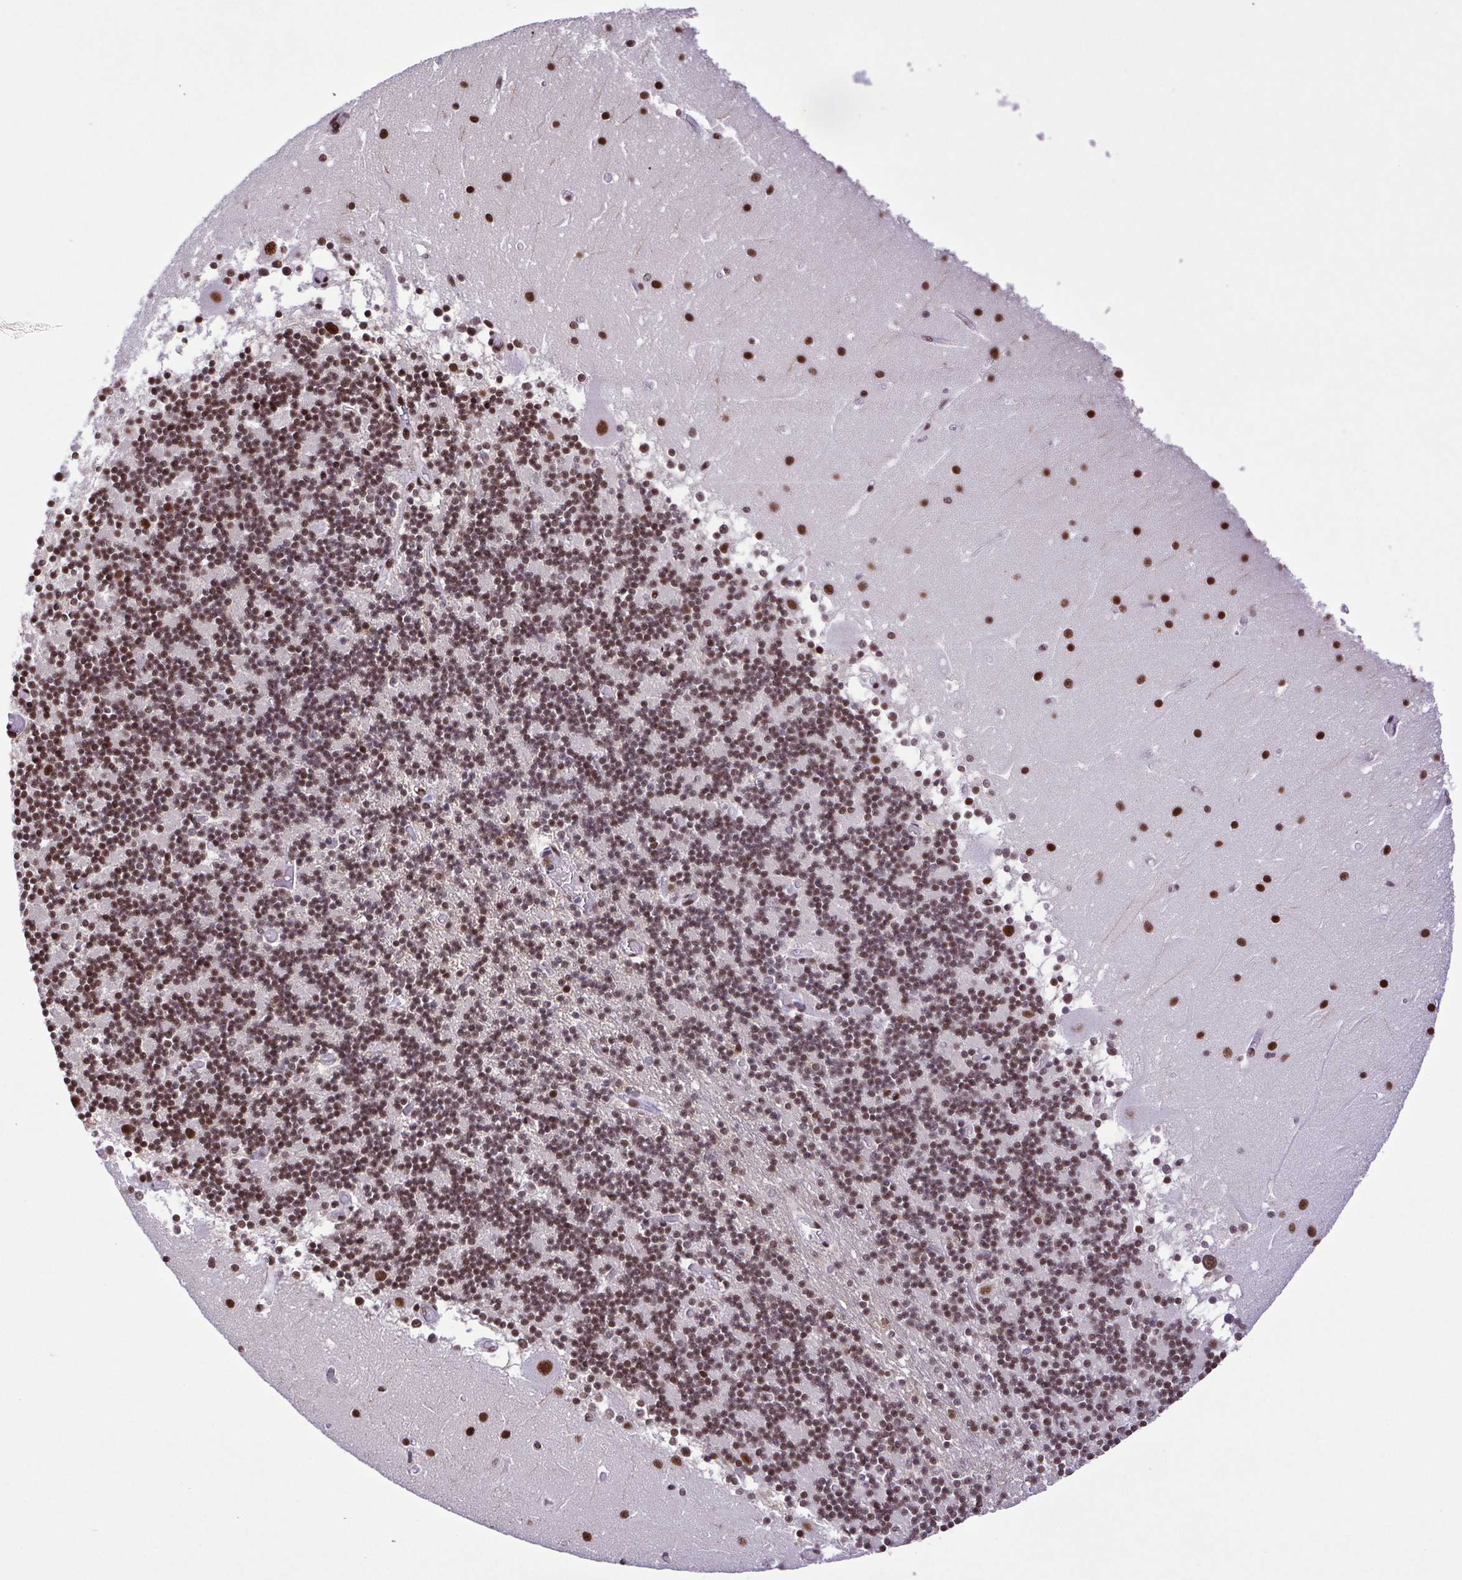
{"staining": {"intensity": "moderate", "quantity": ">75%", "location": "nuclear"}, "tissue": "cerebellum", "cell_type": "Cells in granular layer", "image_type": "normal", "snomed": [{"axis": "morphology", "description": "Normal tissue, NOS"}, {"axis": "topography", "description": "Cerebellum"}], "caption": "This is an image of immunohistochemistry staining of benign cerebellum, which shows moderate expression in the nuclear of cells in granular layer.", "gene": "TRIM28", "patient": {"sex": "female", "age": 28}}